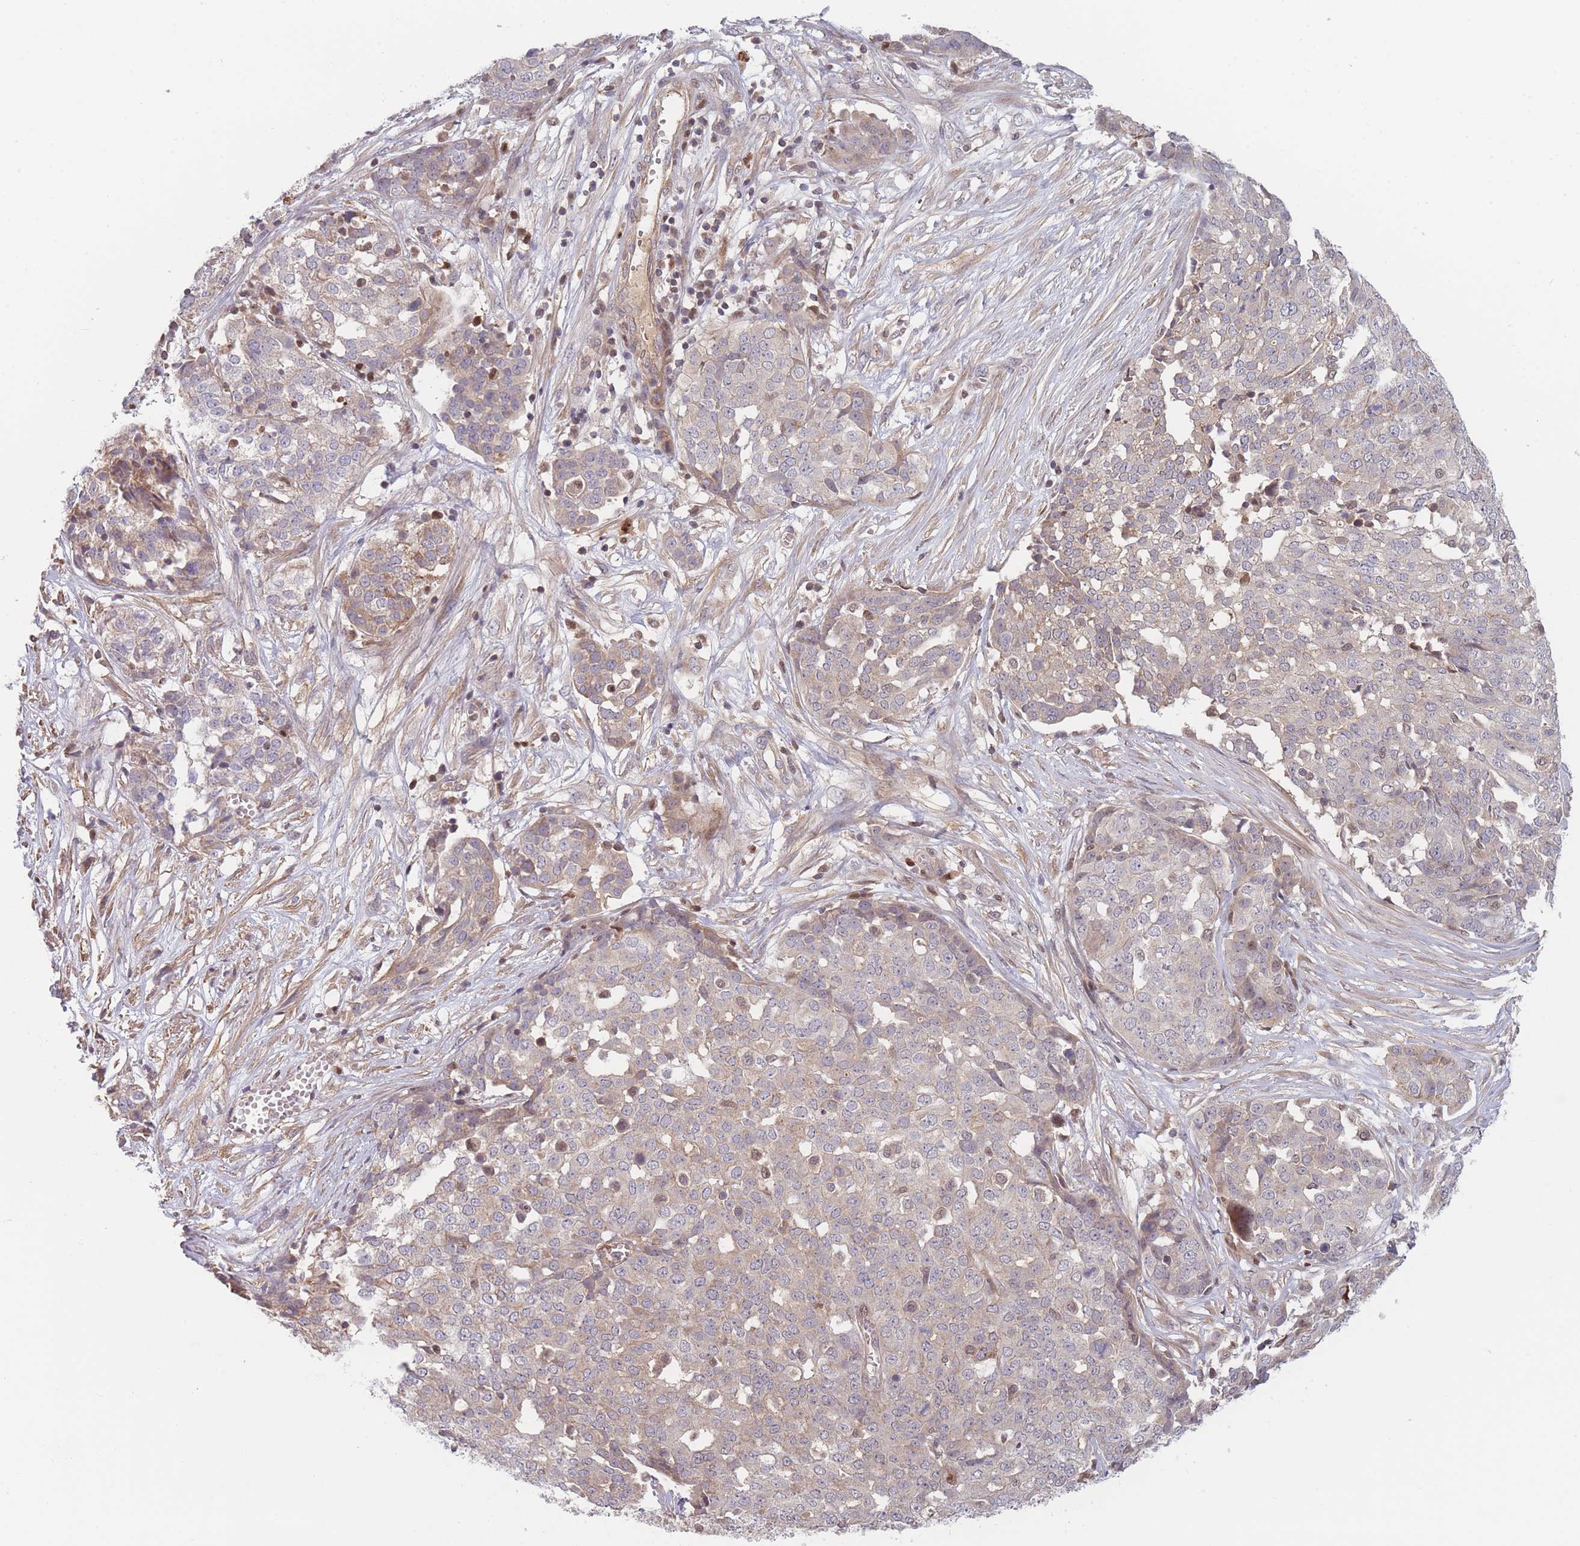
{"staining": {"intensity": "weak", "quantity": "25%-75%", "location": "cytoplasmic/membranous"}, "tissue": "ovarian cancer", "cell_type": "Tumor cells", "image_type": "cancer", "snomed": [{"axis": "morphology", "description": "Cystadenocarcinoma, serous, NOS"}, {"axis": "topography", "description": "Soft tissue"}, {"axis": "topography", "description": "Ovary"}], "caption": "Immunohistochemical staining of ovarian cancer demonstrates low levels of weak cytoplasmic/membranous protein expression in approximately 25%-75% of tumor cells.", "gene": "FAM153A", "patient": {"sex": "female", "age": 57}}